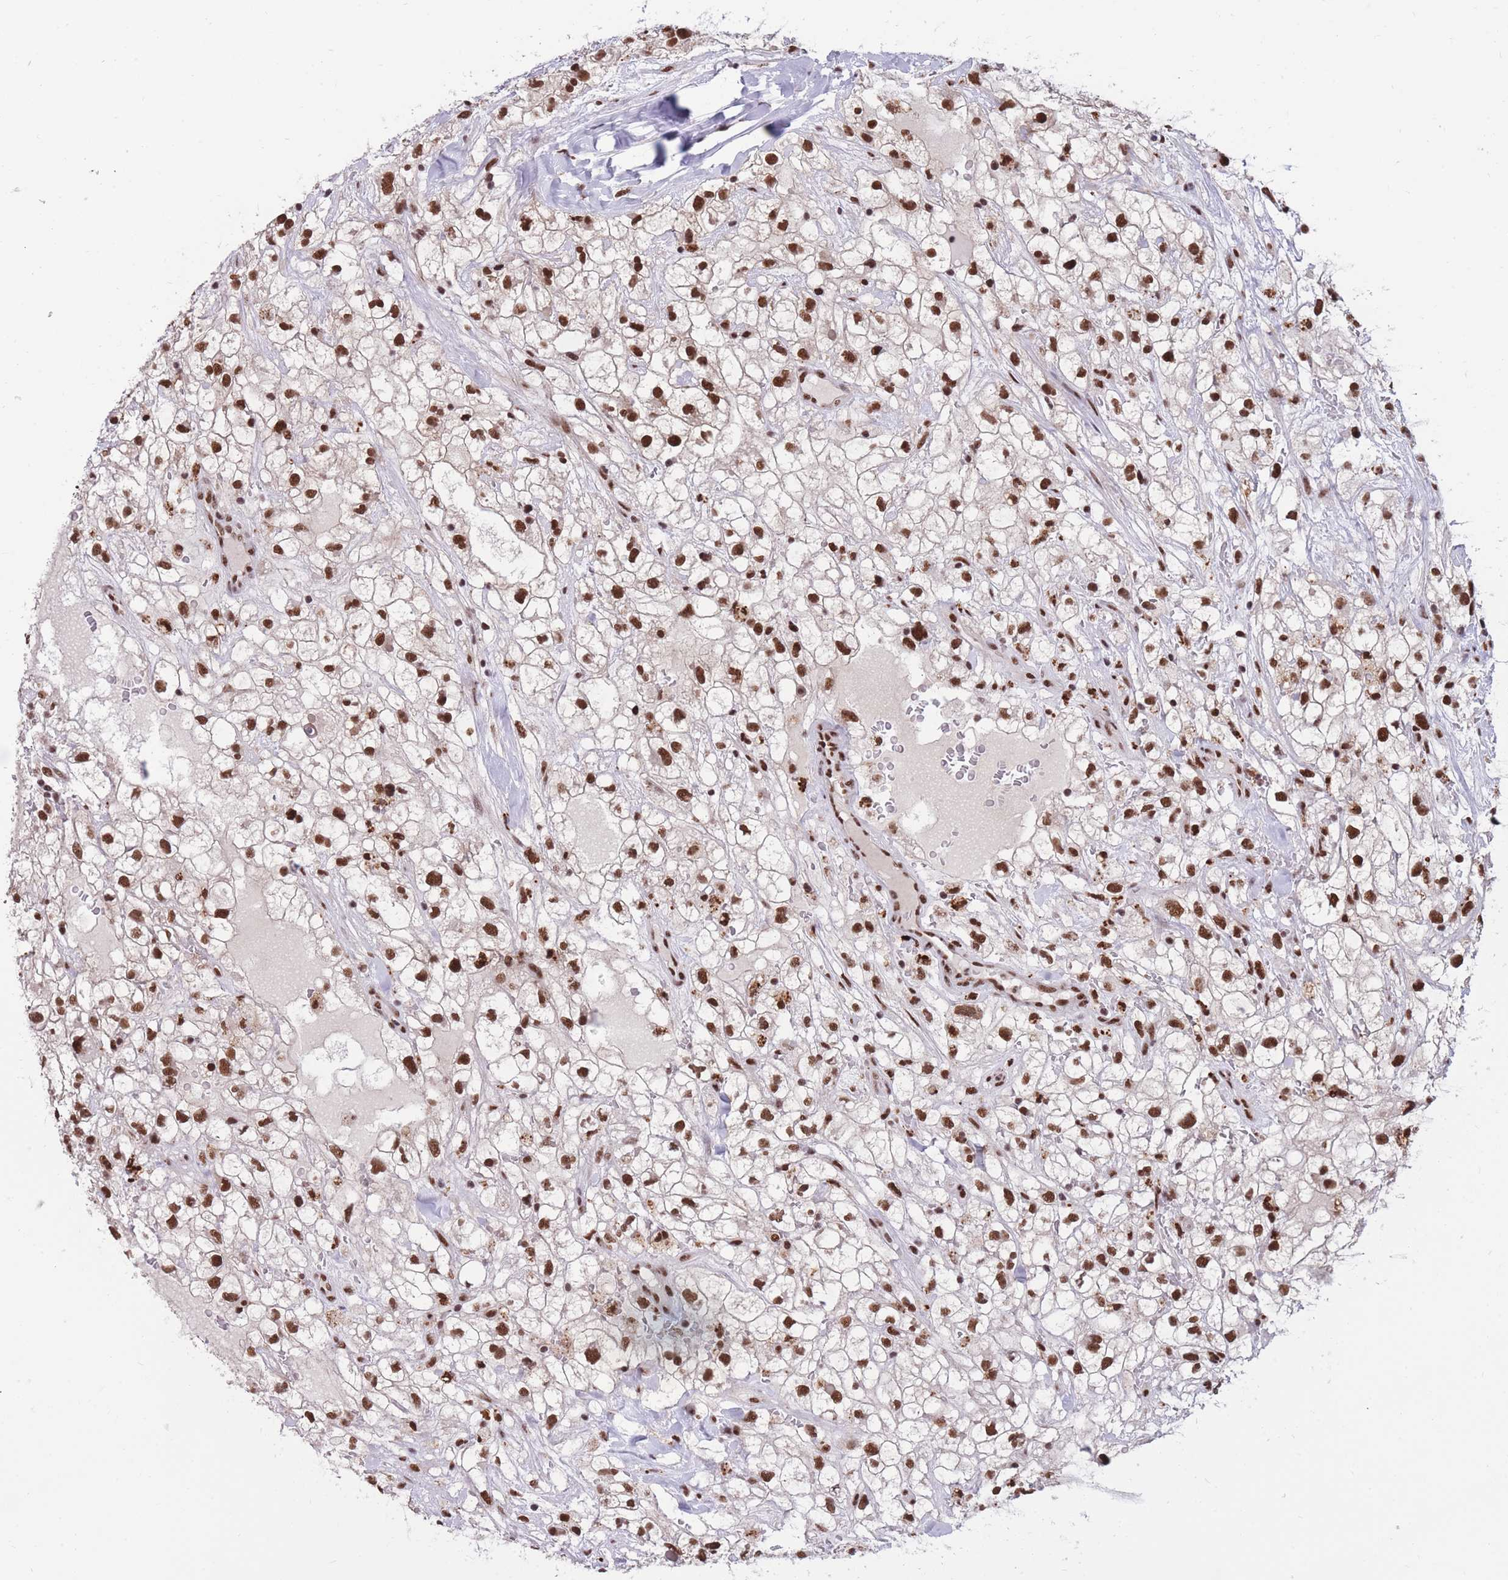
{"staining": {"intensity": "strong", "quantity": ">75%", "location": "nuclear"}, "tissue": "renal cancer", "cell_type": "Tumor cells", "image_type": "cancer", "snomed": [{"axis": "morphology", "description": "Adenocarcinoma, NOS"}, {"axis": "topography", "description": "Kidney"}], "caption": "Immunohistochemistry (DAB) staining of adenocarcinoma (renal) reveals strong nuclear protein expression in approximately >75% of tumor cells.", "gene": "PRPF19", "patient": {"sex": "male", "age": 59}}